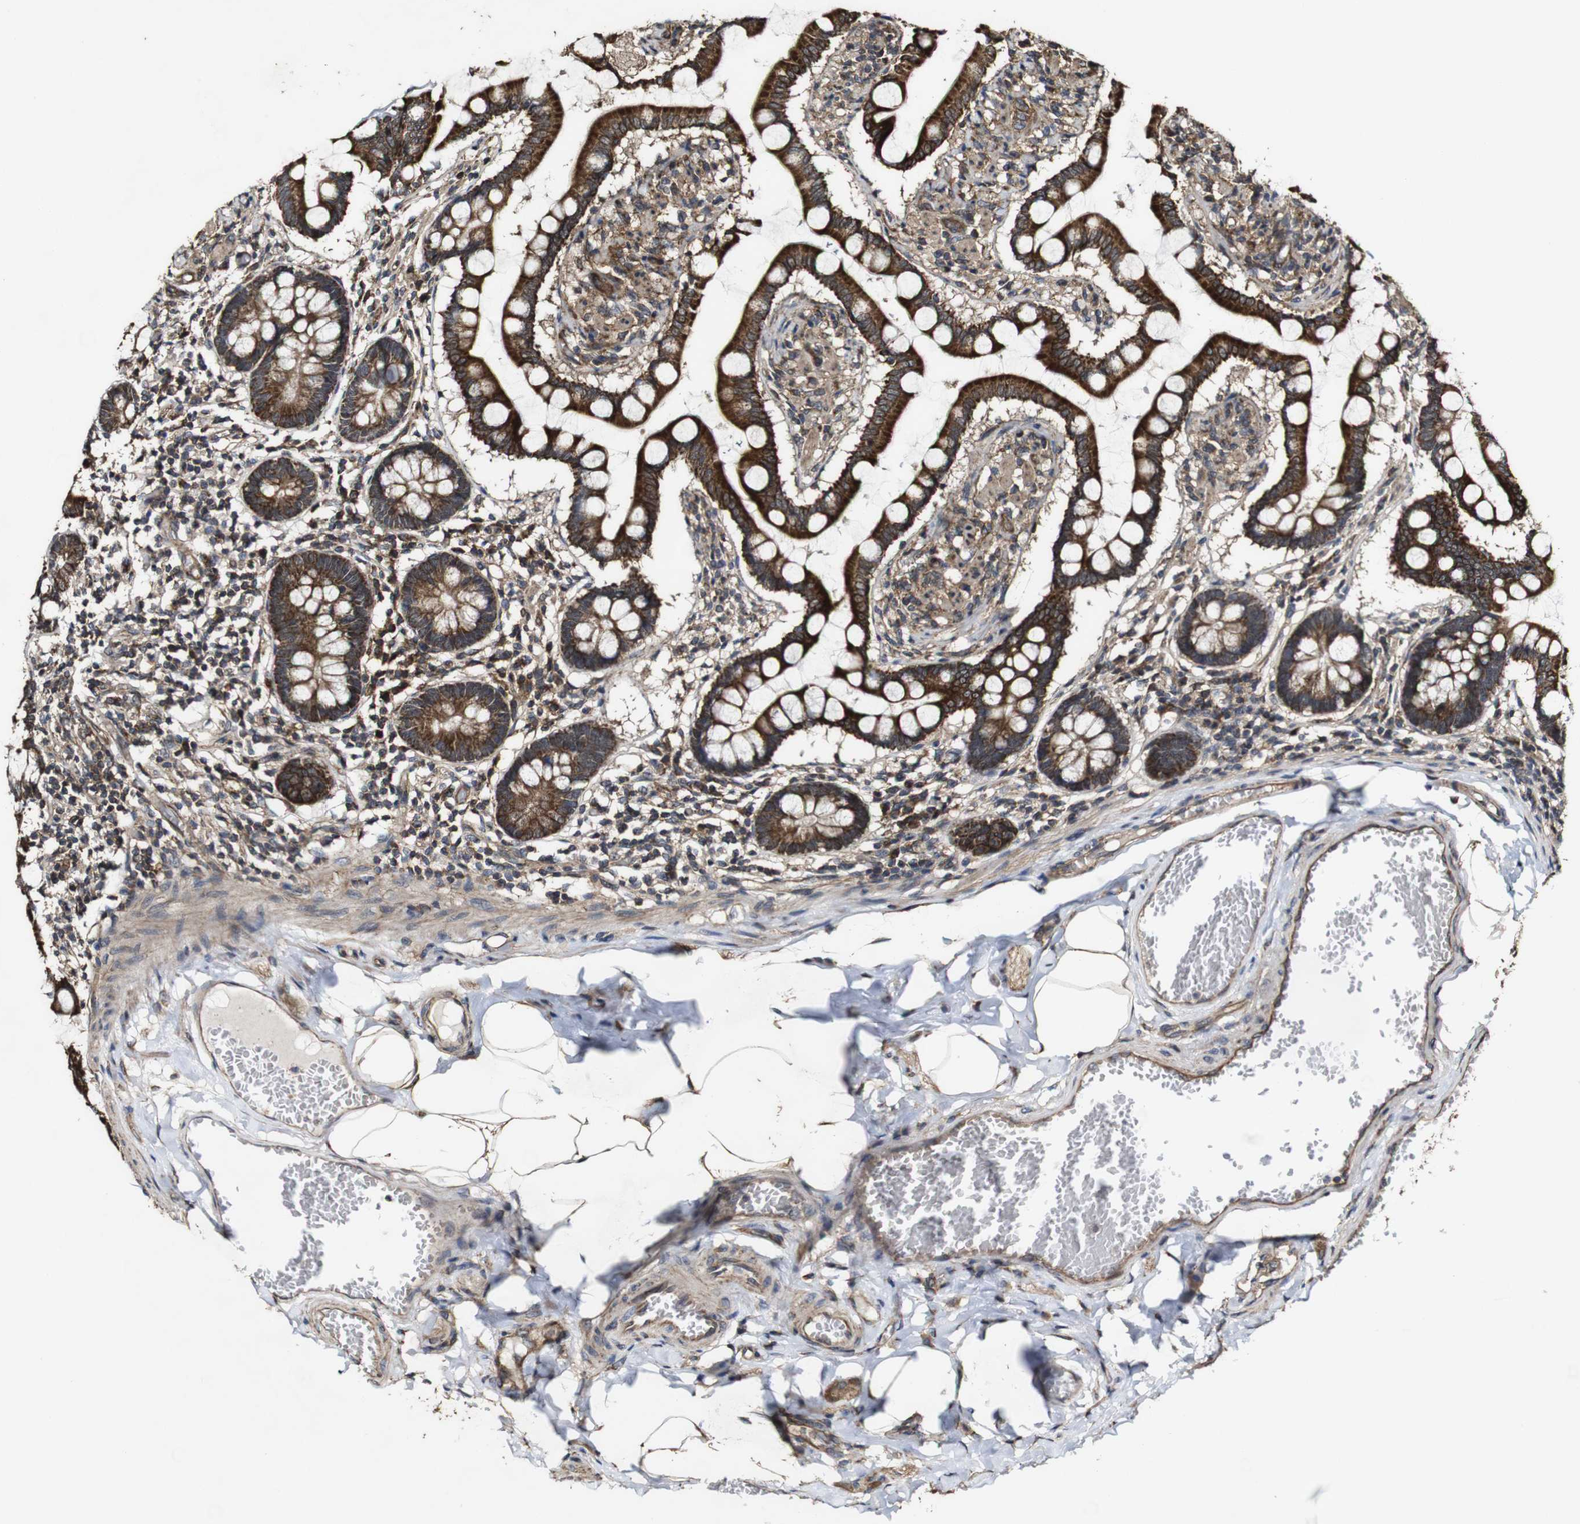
{"staining": {"intensity": "strong", "quantity": ">75%", "location": "cytoplasmic/membranous"}, "tissue": "small intestine", "cell_type": "Glandular cells", "image_type": "normal", "snomed": [{"axis": "morphology", "description": "Normal tissue, NOS"}, {"axis": "topography", "description": "Small intestine"}], "caption": "Glandular cells show strong cytoplasmic/membranous expression in about >75% of cells in benign small intestine. The staining was performed using DAB to visualize the protein expression in brown, while the nuclei were stained in blue with hematoxylin (Magnification: 20x).", "gene": "BTN3A3", "patient": {"sex": "male", "age": 41}}